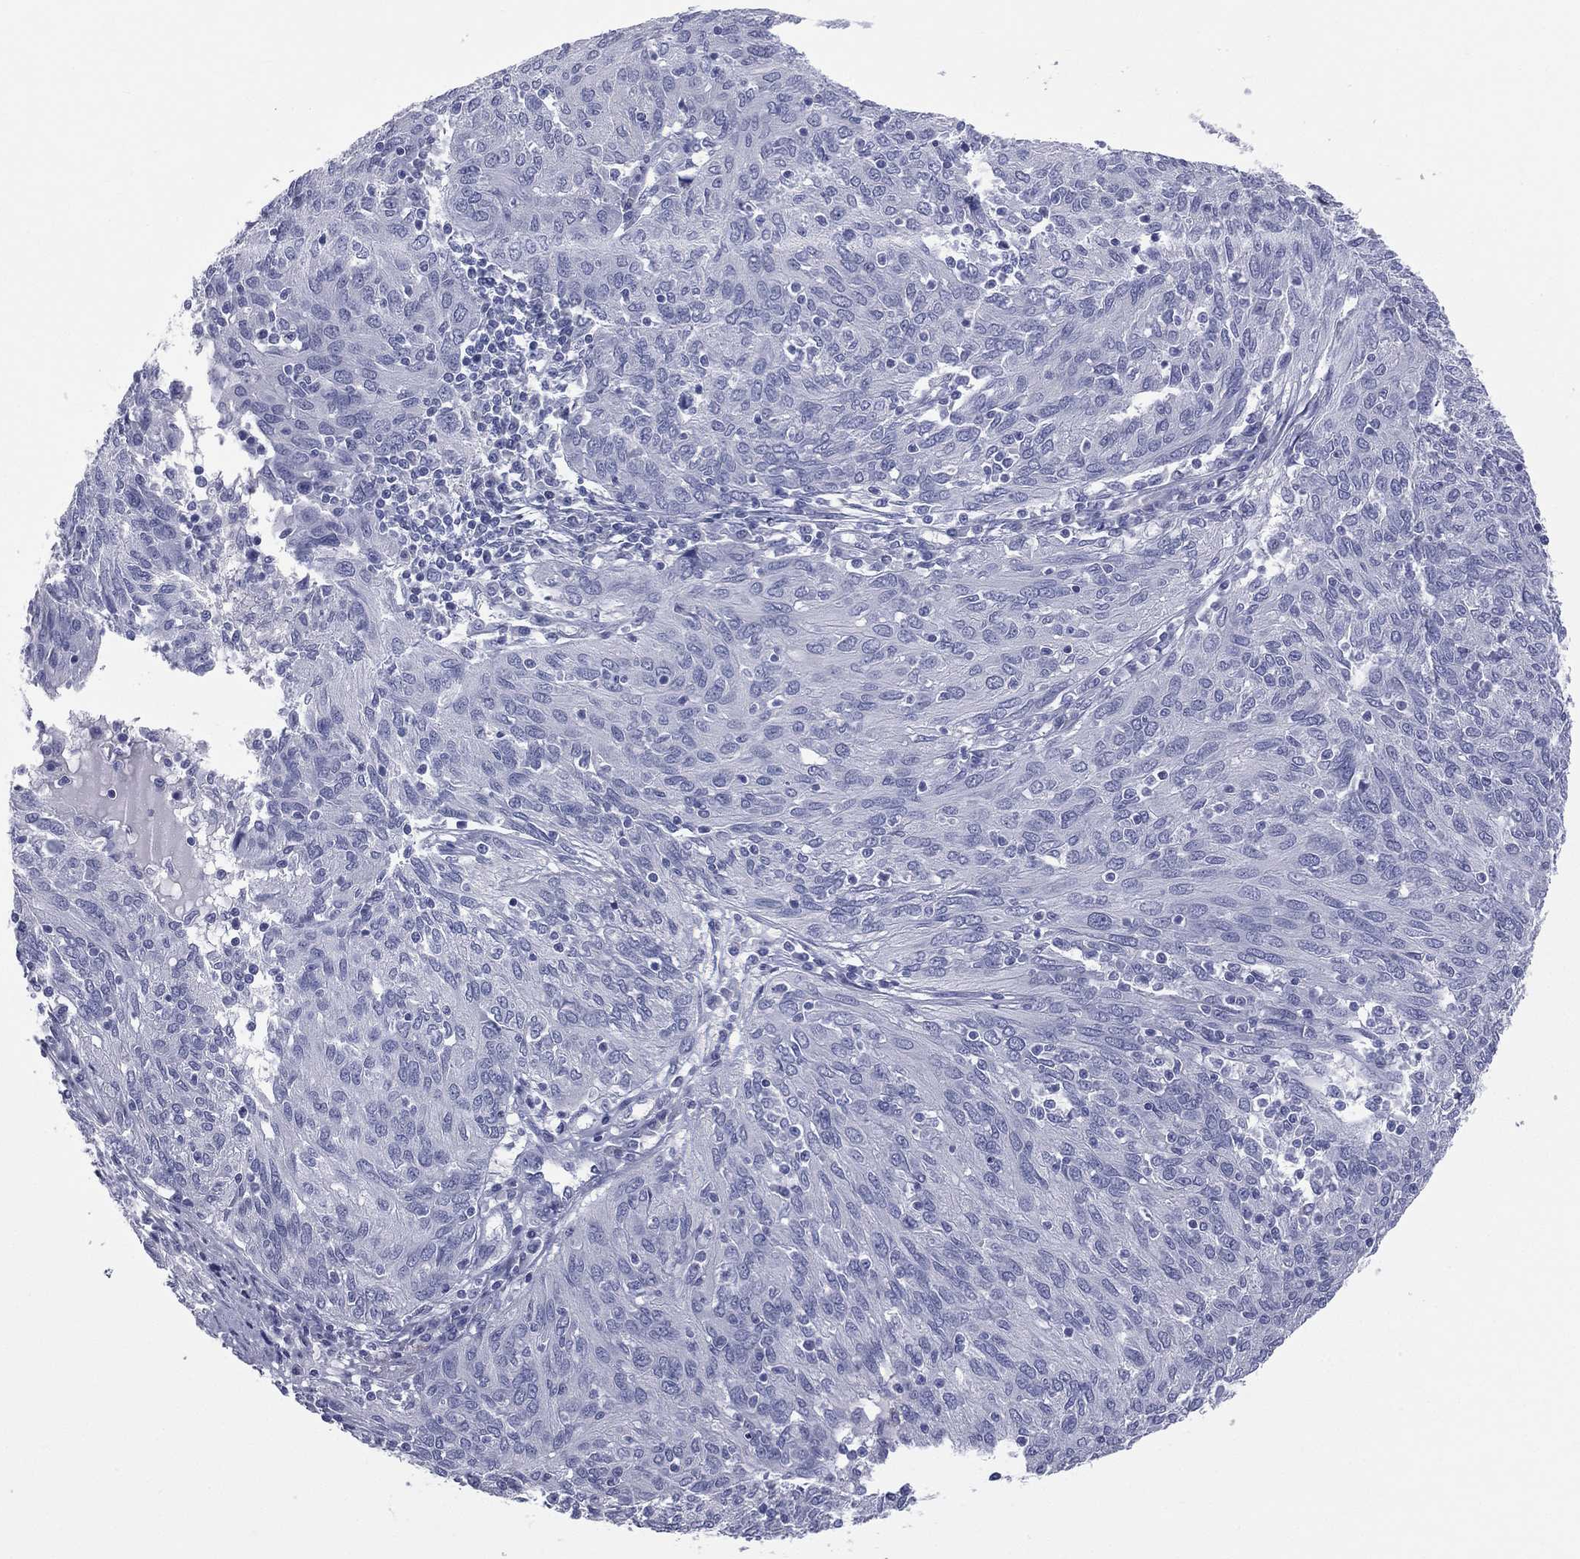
{"staining": {"intensity": "negative", "quantity": "none", "location": "none"}, "tissue": "ovarian cancer", "cell_type": "Tumor cells", "image_type": "cancer", "snomed": [{"axis": "morphology", "description": "Carcinoma, endometroid"}, {"axis": "topography", "description": "Ovary"}], "caption": "Immunohistochemistry (IHC) of ovarian cancer demonstrates no positivity in tumor cells.", "gene": "MLN", "patient": {"sex": "female", "age": 50}}